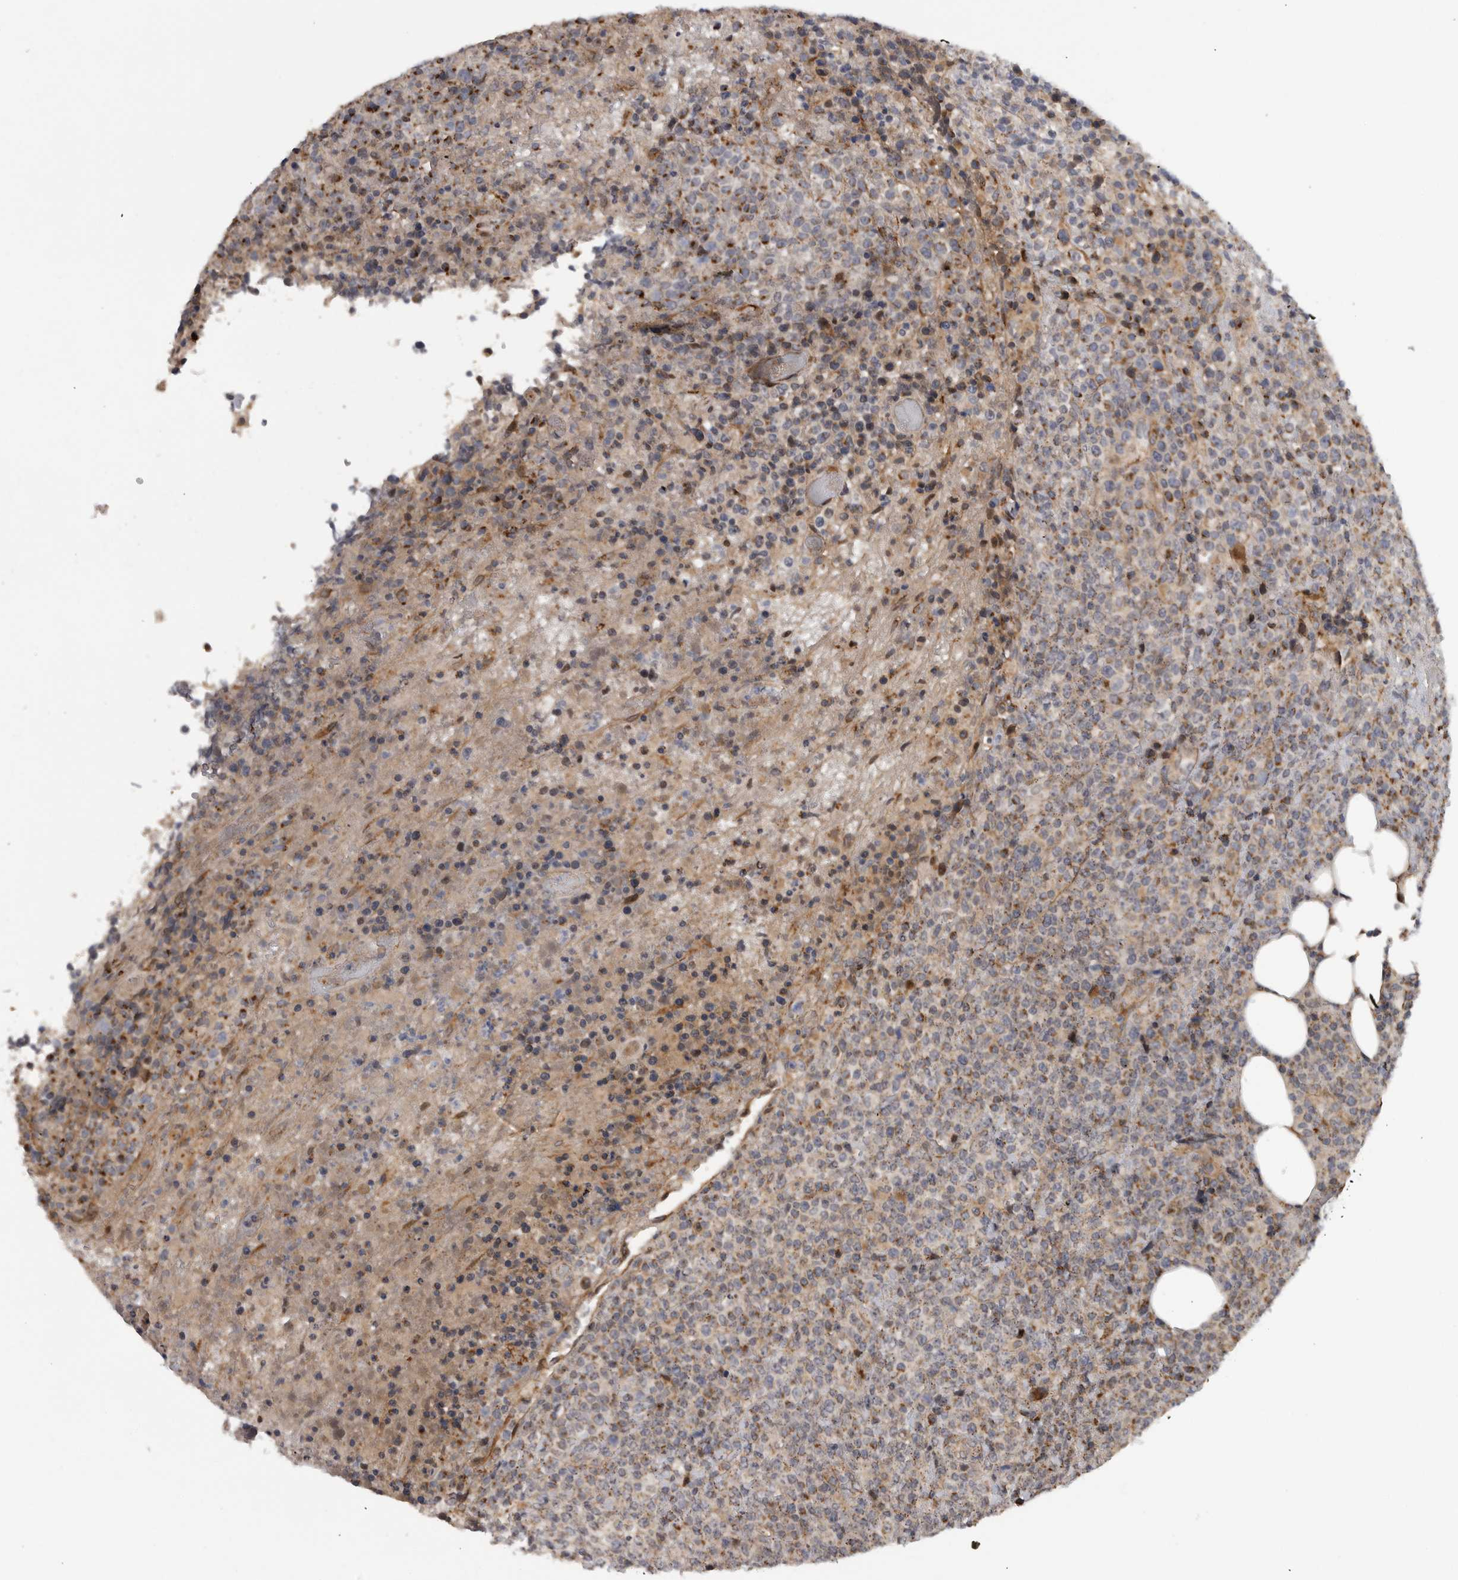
{"staining": {"intensity": "weak", "quantity": "<25%", "location": "cytoplasmic/membranous"}, "tissue": "lymphoma", "cell_type": "Tumor cells", "image_type": "cancer", "snomed": [{"axis": "morphology", "description": "Malignant lymphoma, non-Hodgkin's type, High grade"}, {"axis": "topography", "description": "Lymph node"}], "caption": "Protein analysis of high-grade malignant lymphoma, non-Hodgkin's type shows no significant positivity in tumor cells. (Immunohistochemistry (ihc), brightfield microscopy, high magnification).", "gene": "TMPRSS11F", "patient": {"sex": "male", "age": 13}}